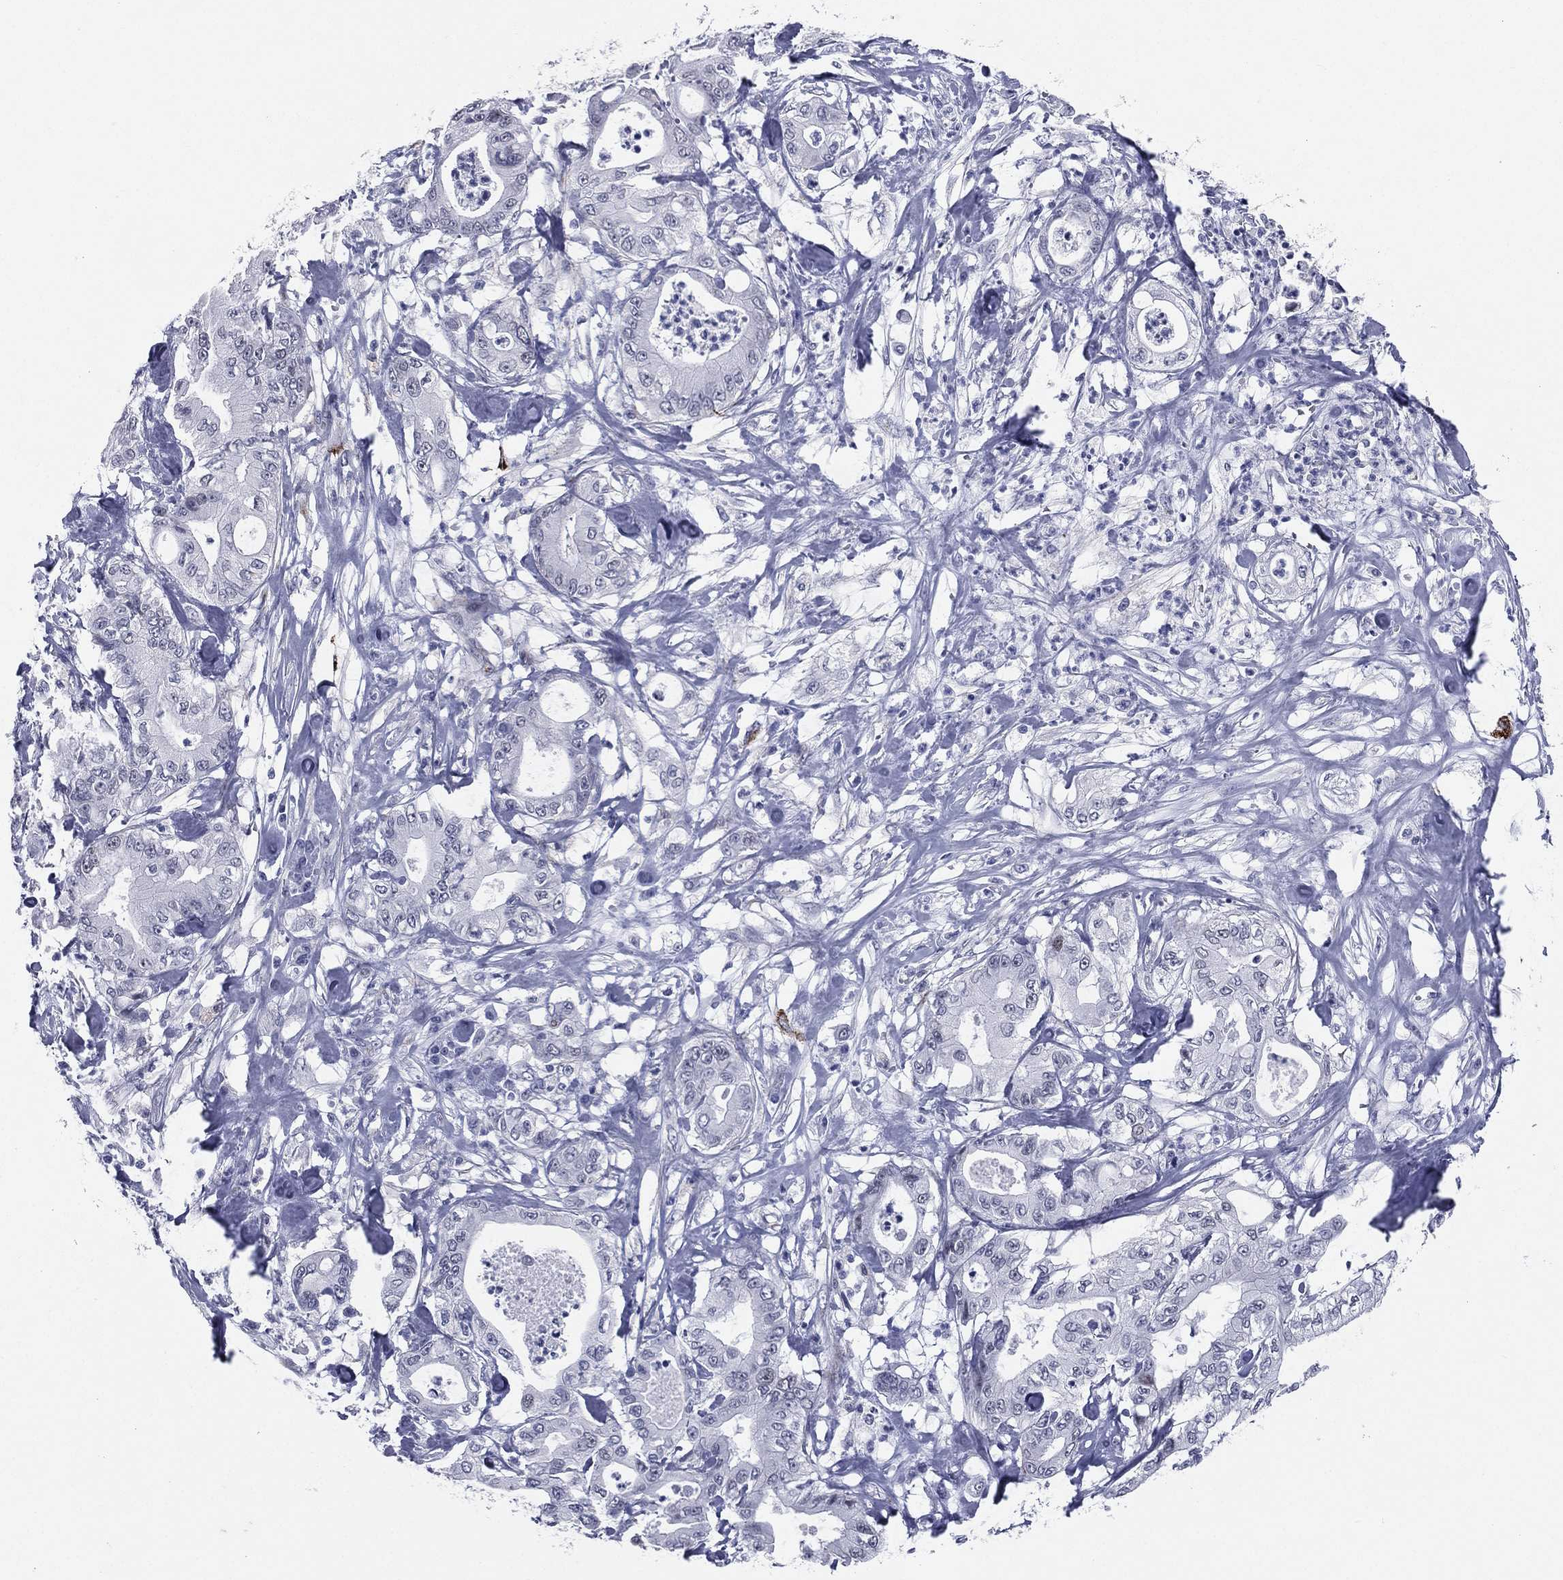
{"staining": {"intensity": "negative", "quantity": "none", "location": "none"}, "tissue": "pancreatic cancer", "cell_type": "Tumor cells", "image_type": "cancer", "snomed": [{"axis": "morphology", "description": "Adenocarcinoma, NOS"}, {"axis": "topography", "description": "Pancreas"}], "caption": "The IHC image has no significant expression in tumor cells of adenocarcinoma (pancreatic) tissue.", "gene": "HLA-DOA", "patient": {"sex": "male", "age": 71}}